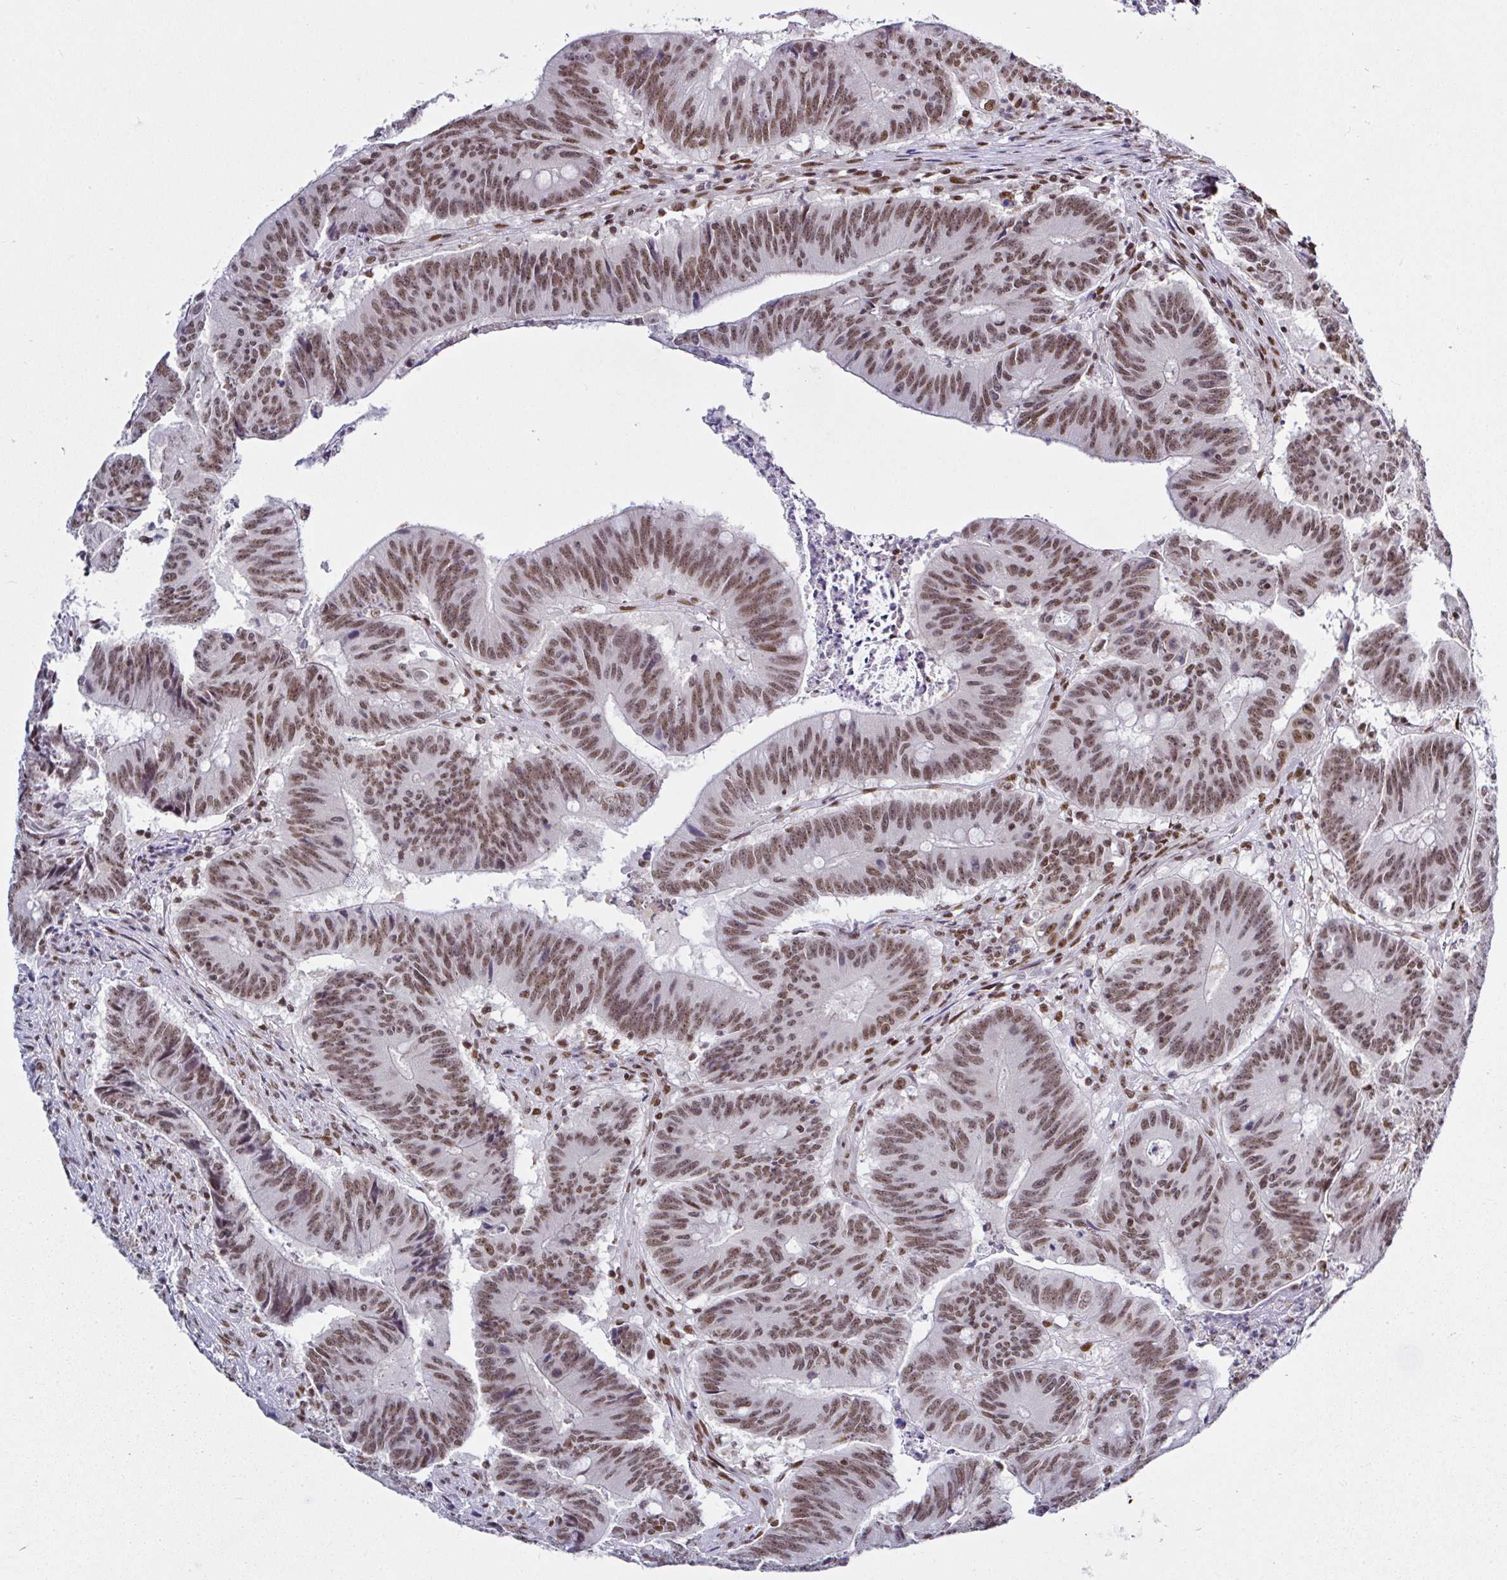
{"staining": {"intensity": "moderate", "quantity": ">75%", "location": "nuclear"}, "tissue": "colorectal cancer", "cell_type": "Tumor cells", "image_type": "cancer", "snomed": [{"axis": "morphology", "description": "Adenocarcinoma, NOS"}, {"axis": "topography", "description": "Colon"}], "caption": "Human colorectal adenocarcinoma stained for a protein (brown) demonstrates moderate nuclear positive expression in about >75% of tumor cells.", "gene": "DR1", "patient": {"sex": "female", "age": 87}}